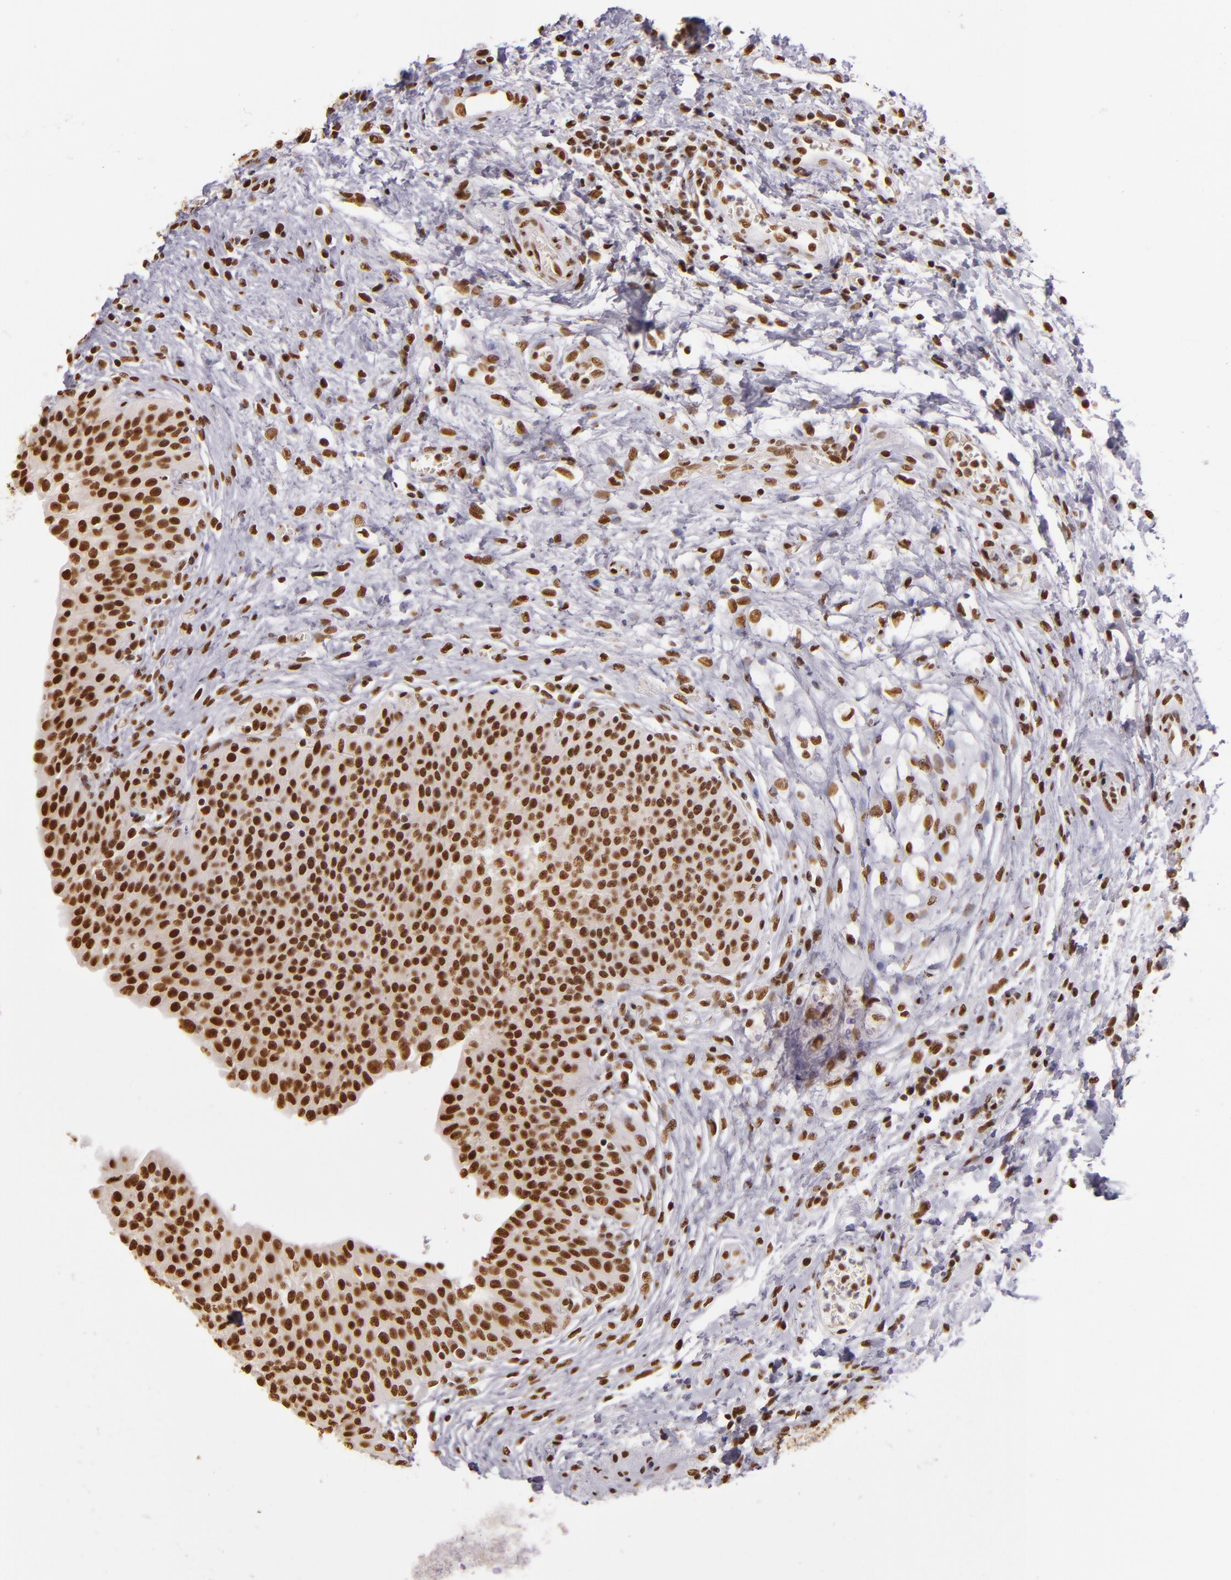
{"staining": {"intensity": "strong", "quantity": ">75%", "location": "nuclear"}, "tissue": "urinary bladder", "cell_type": "Urothelial cells", "image_type": "normal", "snomed": [{"axis": "morphology", "description": "Normal tissue, NOS"}, {"axis": "topography", "description": "Smooth muscle"}, {"axis": "topography", "description": "Urinary bladder"}], "caption": "Protein expression analysis of unremarkable urinary bladder reveals strong nuclear positivity in about >75% of urothelial cells.", "gene": "PAPOLA", "patient": {"sex": "male", "age": 35}}